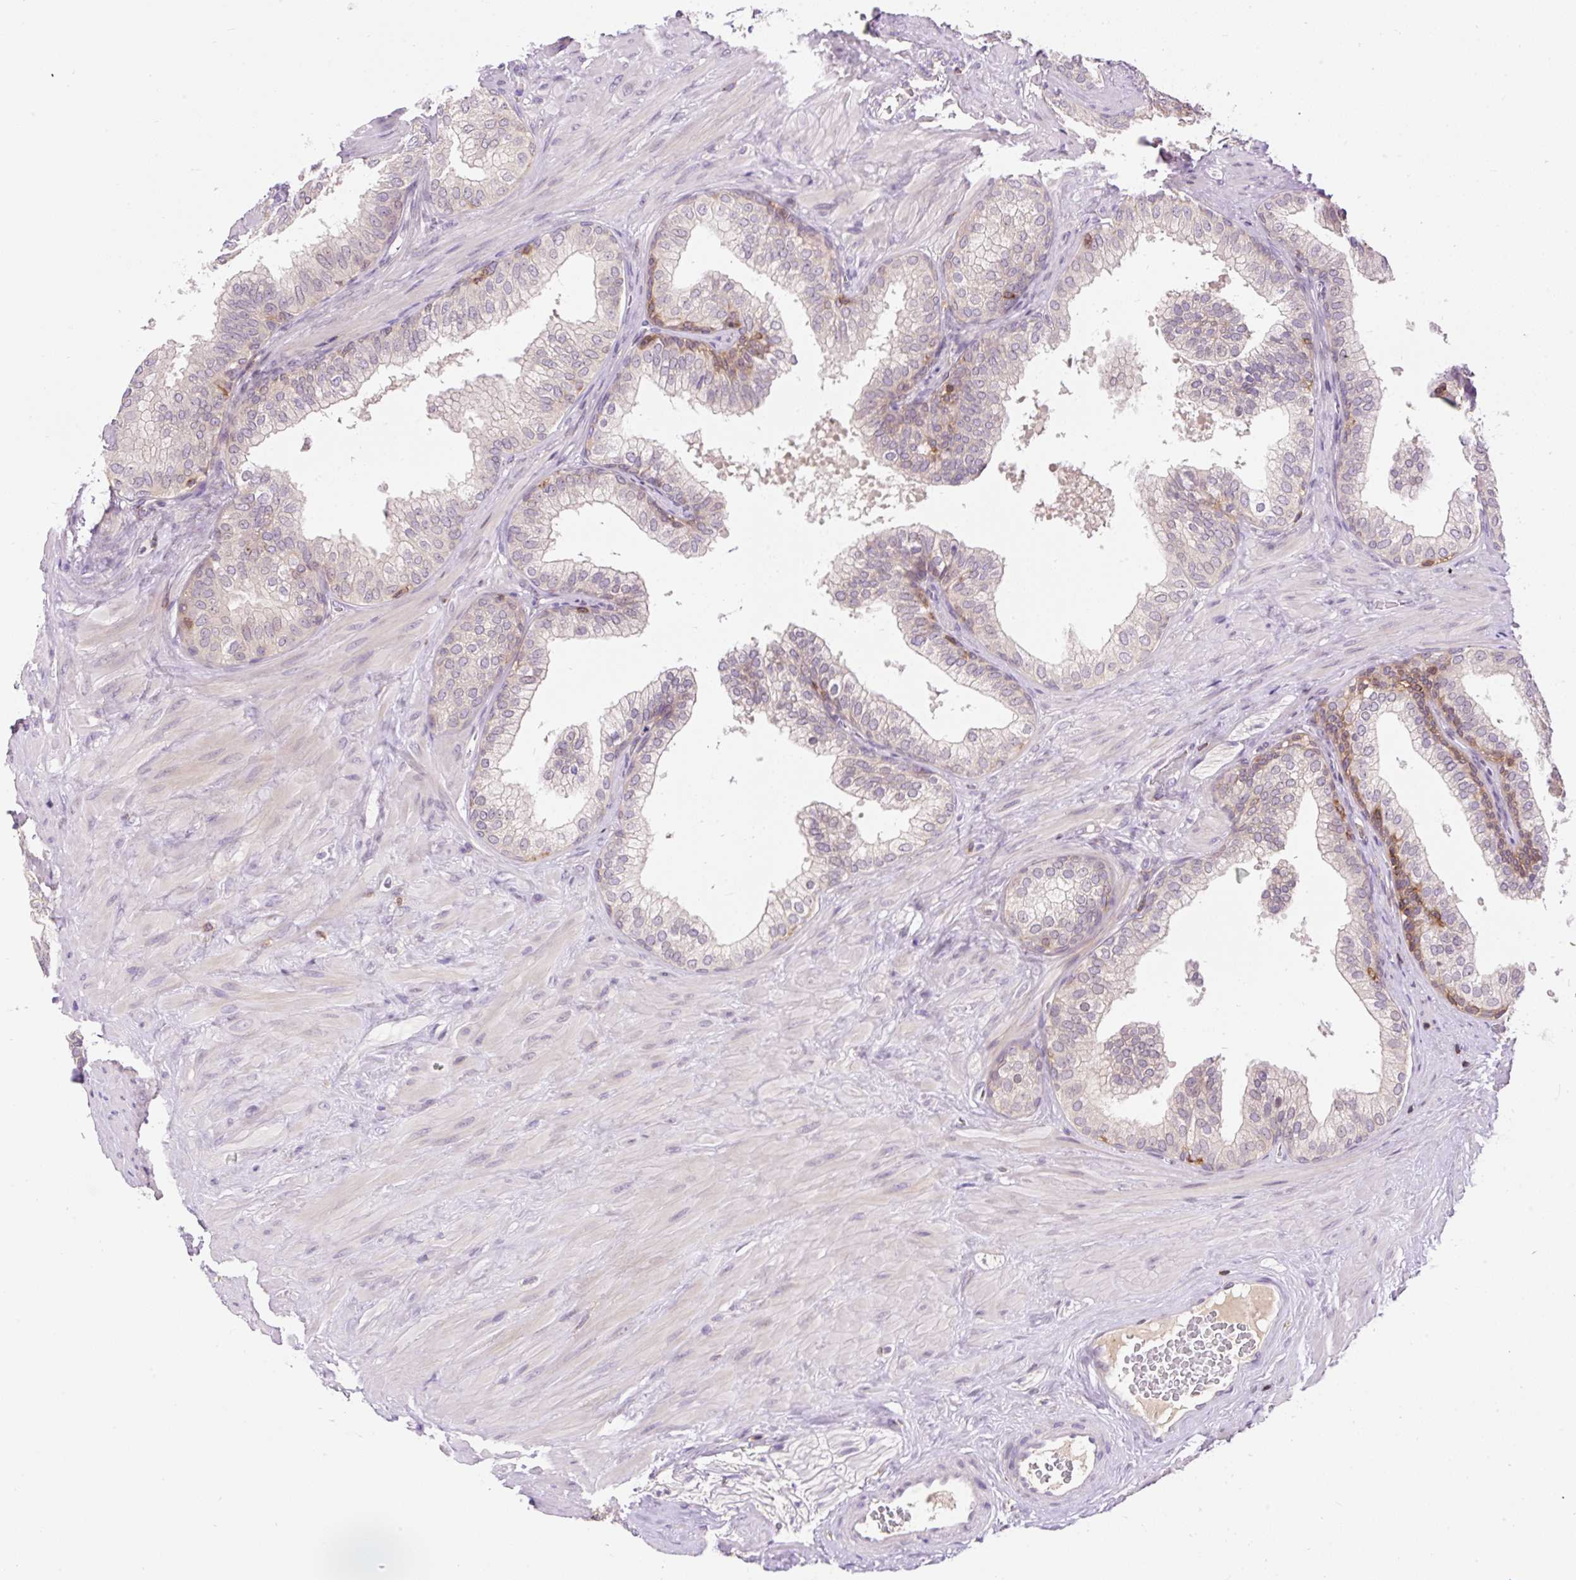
{"staining": {"intensity": "weak", "quantity": "25%-75%", "location": "cytoplasmic/membranous"}, "tissue": "prostate", "cell_type": "Glandular cells", "image_type": "normal", "snomed": [{"axis": "morphology", "description": "Normal tissue, NOS"}, {"axis": "topography", "description": "Prostate"}], "caption": "The photomicrograph displays staining of unremarkable prostate, revealing weak cytoplasmic/membranous protein expression (brown color) within glandular cells.", "gene": "CARD11", "patient": {"sex": "male", "age": 60}}